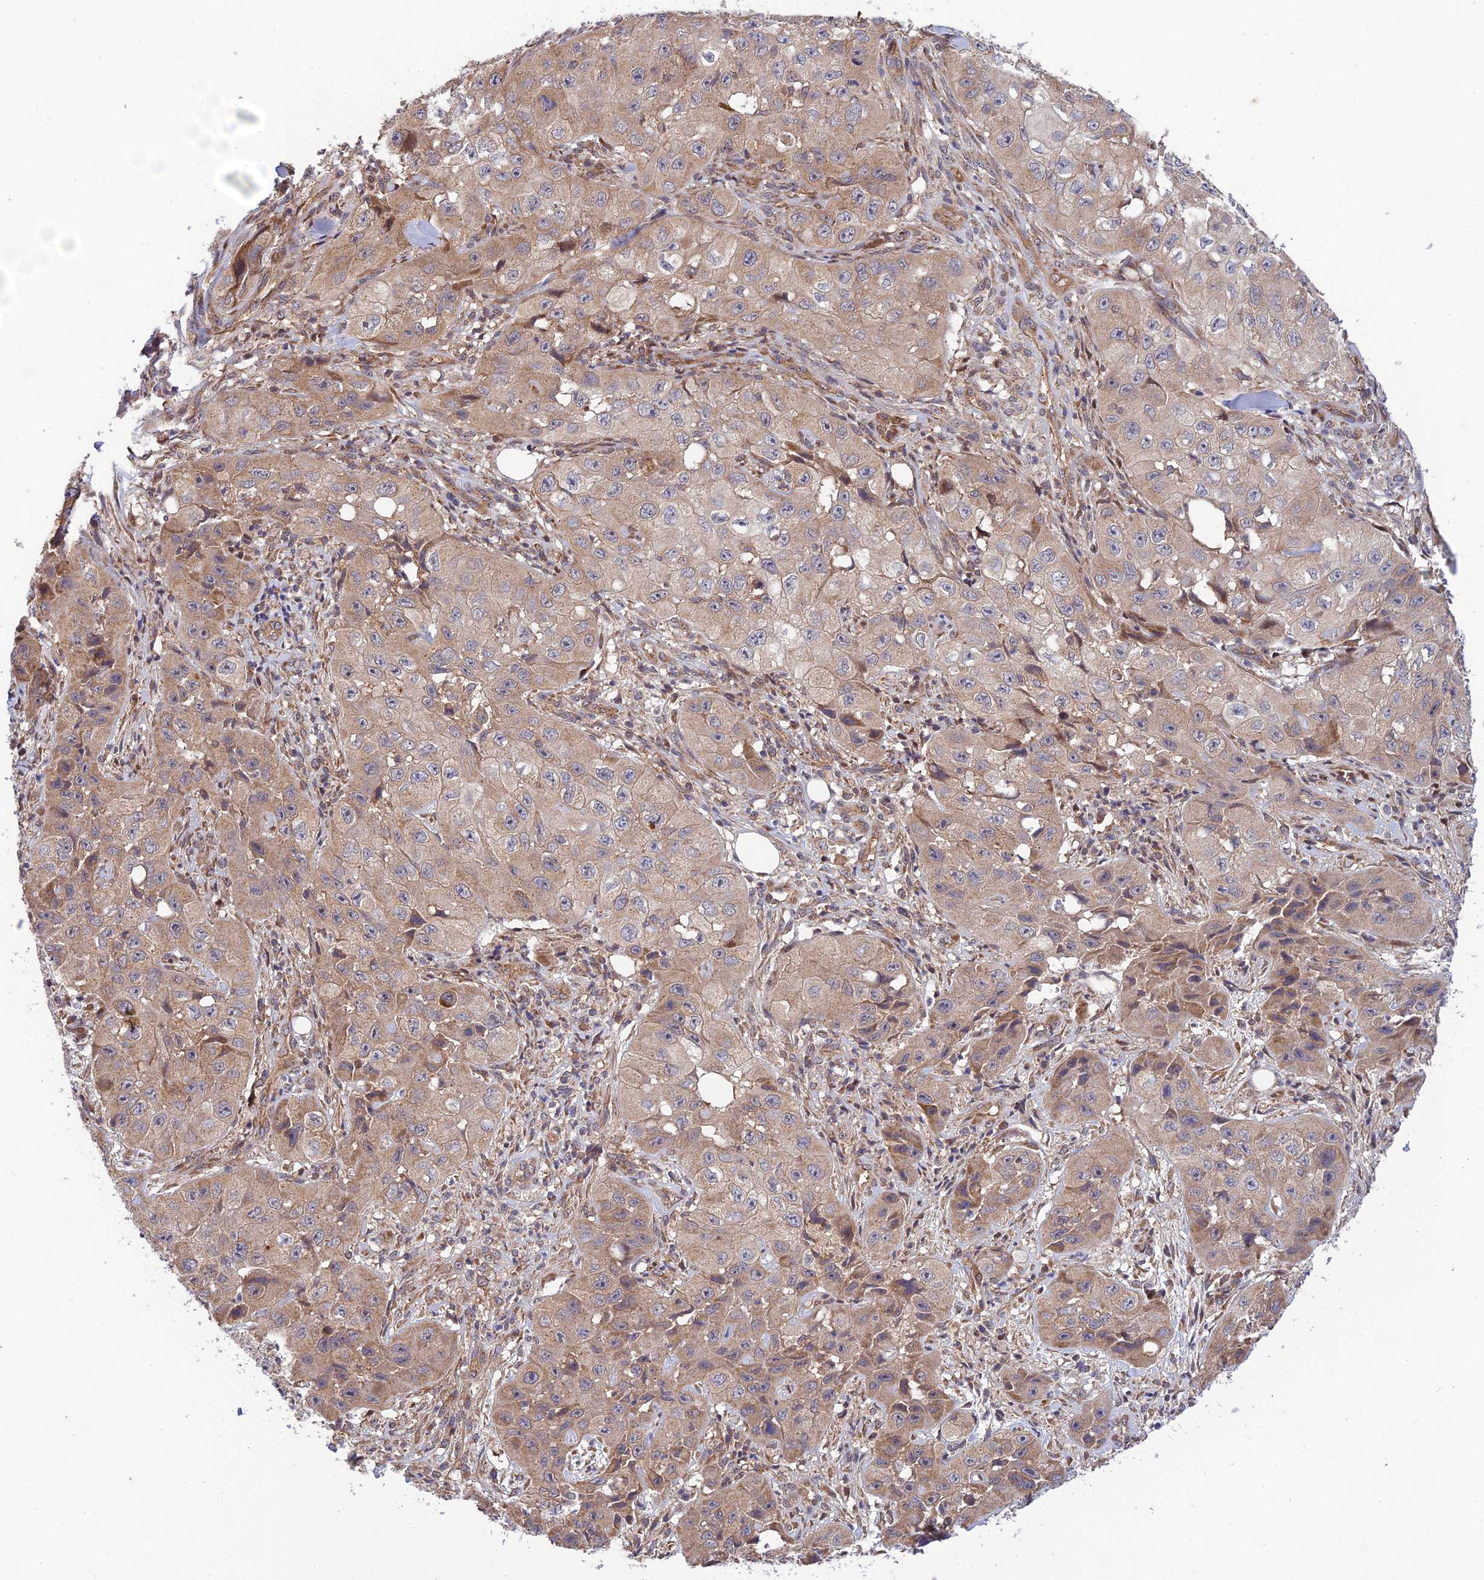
{"staining": {"intensity": "moderate", "quantity": "25%-75%", "location": "cytoplasmic/membranous"}, "tissue": "skin cancer", "cell_type": "Tumor cells", "image_type": "cancer", "snomed": [{"axis": "morphology", "description": "Squamous cell carcinoma, NOS"}, {"axis": "topography", "description": "Skin"}, {"axis": "topography", "description": "Subcutis"}], "caption": "Tumor cells demonstrate moderate cytoplasmic/membranous staining in approximately 25%-75% of cells in skin cancer. The protein is stained brown, and the nuclei are stained in blue (DAB IHC with brightfield microscopy, high magnification).", "gene": "PLEKHG2", "patient": {"sex": "male", "age": 73}}